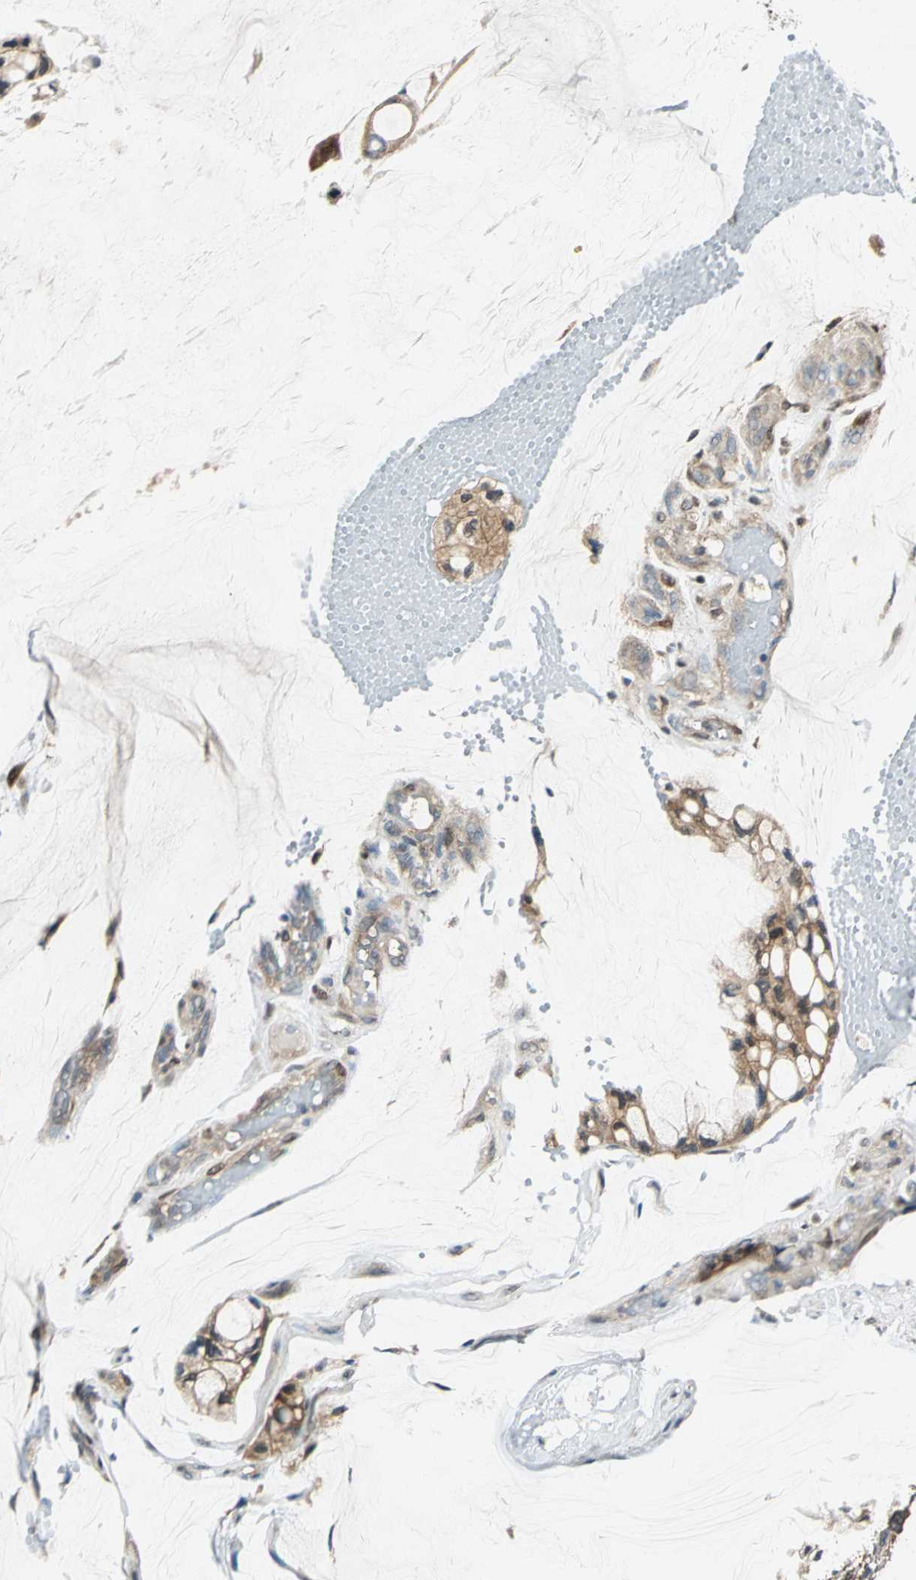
{"staining": {"intensity": "moderate", "quantity": ">75%", "location": "cytoplasmic/membranous"}, "tissue": "ovarian cancer", "cell_type": "Tumor cells", "image_type": "cancer", "snomed": [{"axis": "morphology", "description": "Cystadenocarcinoma, mucinous, NOS"}, {"axis": "topography", "description": "Ovary"}], "caption": "Protein expression analysis of human ovarian mucinous cystadenocarcinoma reveals moderate cytoplasmic/membranous expression in about >75% of tumor cells.", "gene": "RRM2B", "patient": {"sex": "female", "age": 39}}